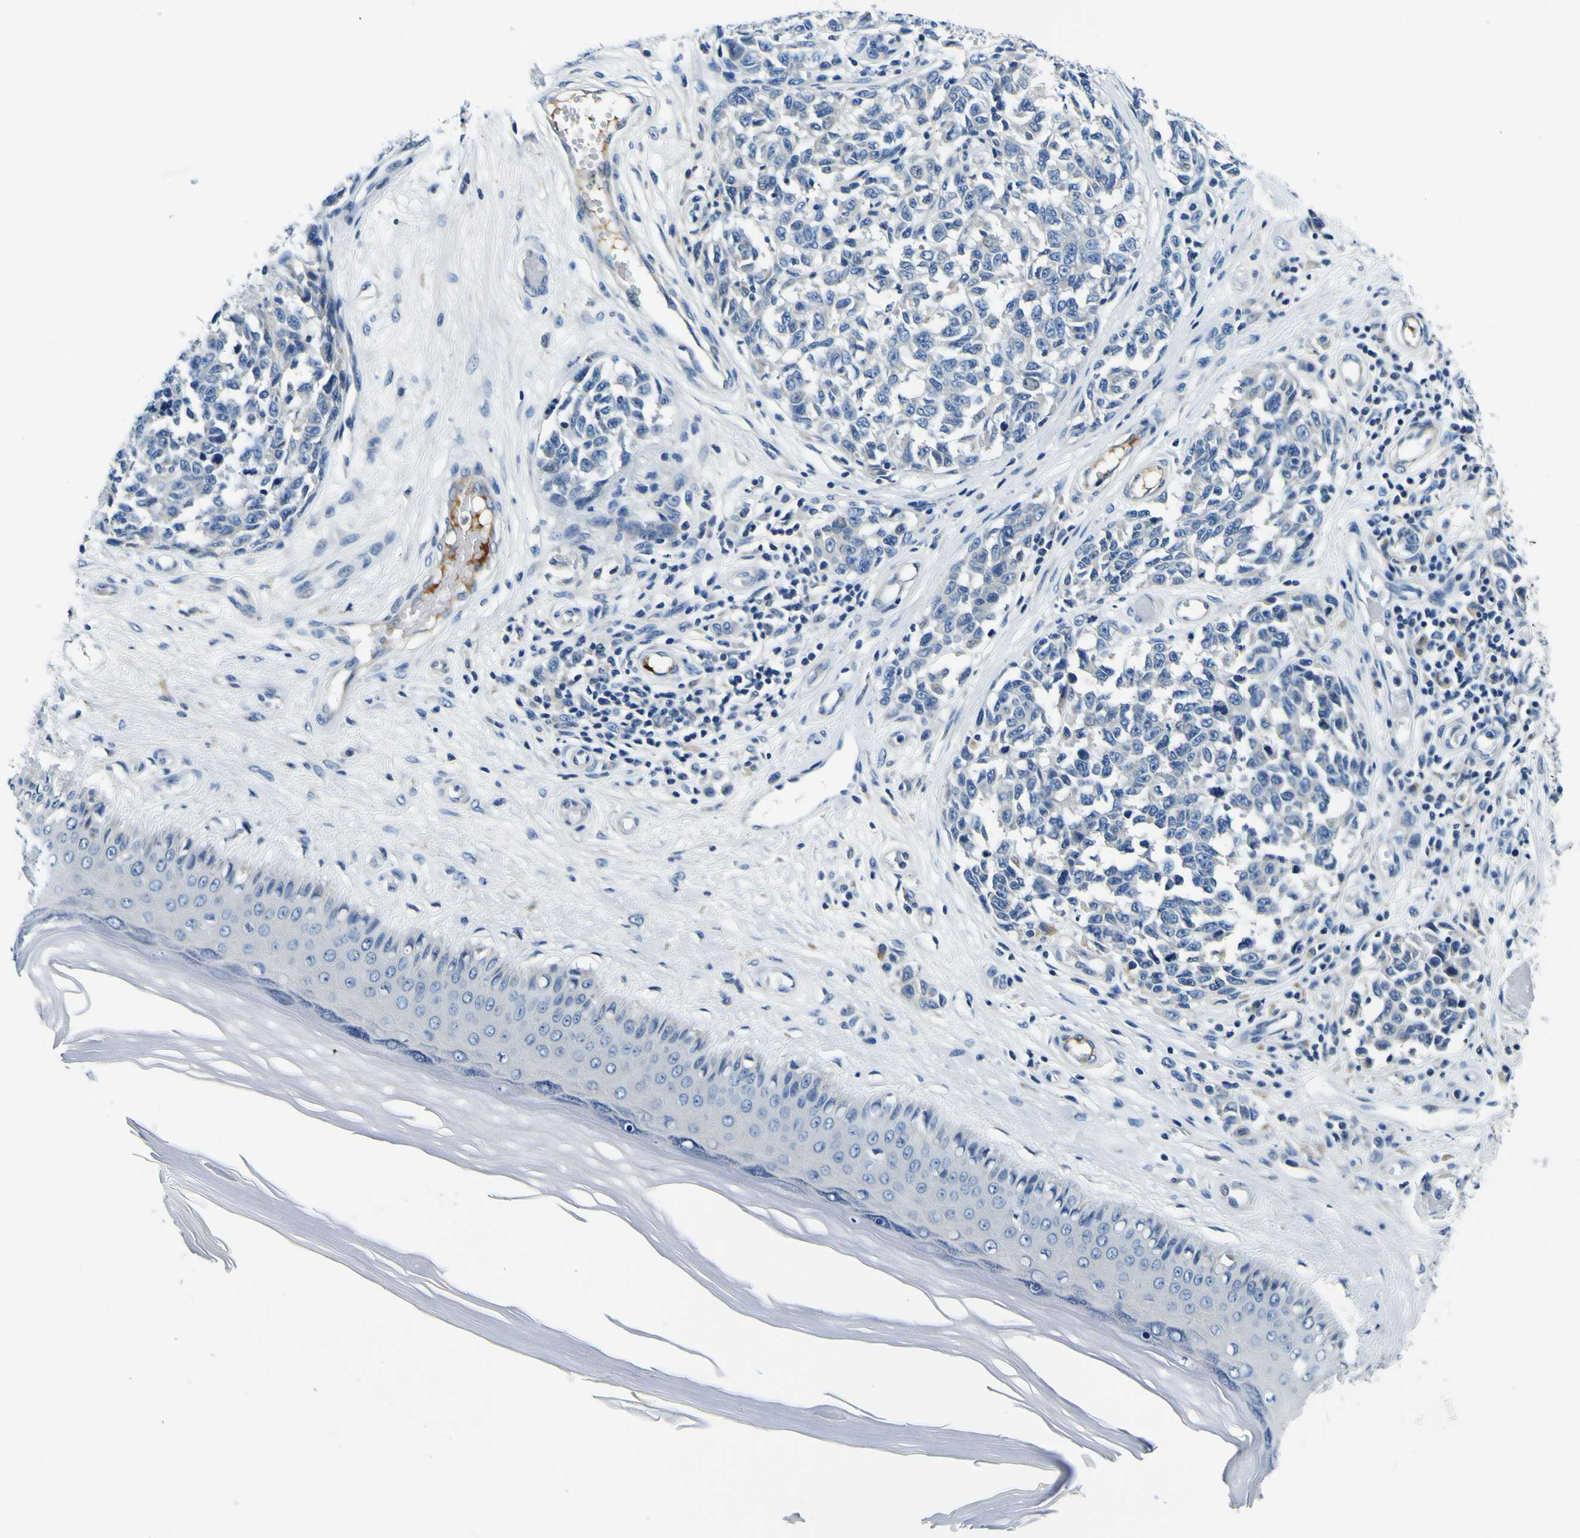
{"staining": {"intensity": "negative", "quantity": "none", "location": "none"}, "tissue": "melanoma", "cell_type": "Tumor cells", "image_type": "cancer", "snomed": [{"axis": "morphology", "description": "Malignant melanoma, NOS"}, {"axis": "topography", "description": "Skin"}], "caption": "Tumor cells show no significant expression in melanoma.", "gene": "ADGRA2", "patient": {"sex": "female", "age": 64}}